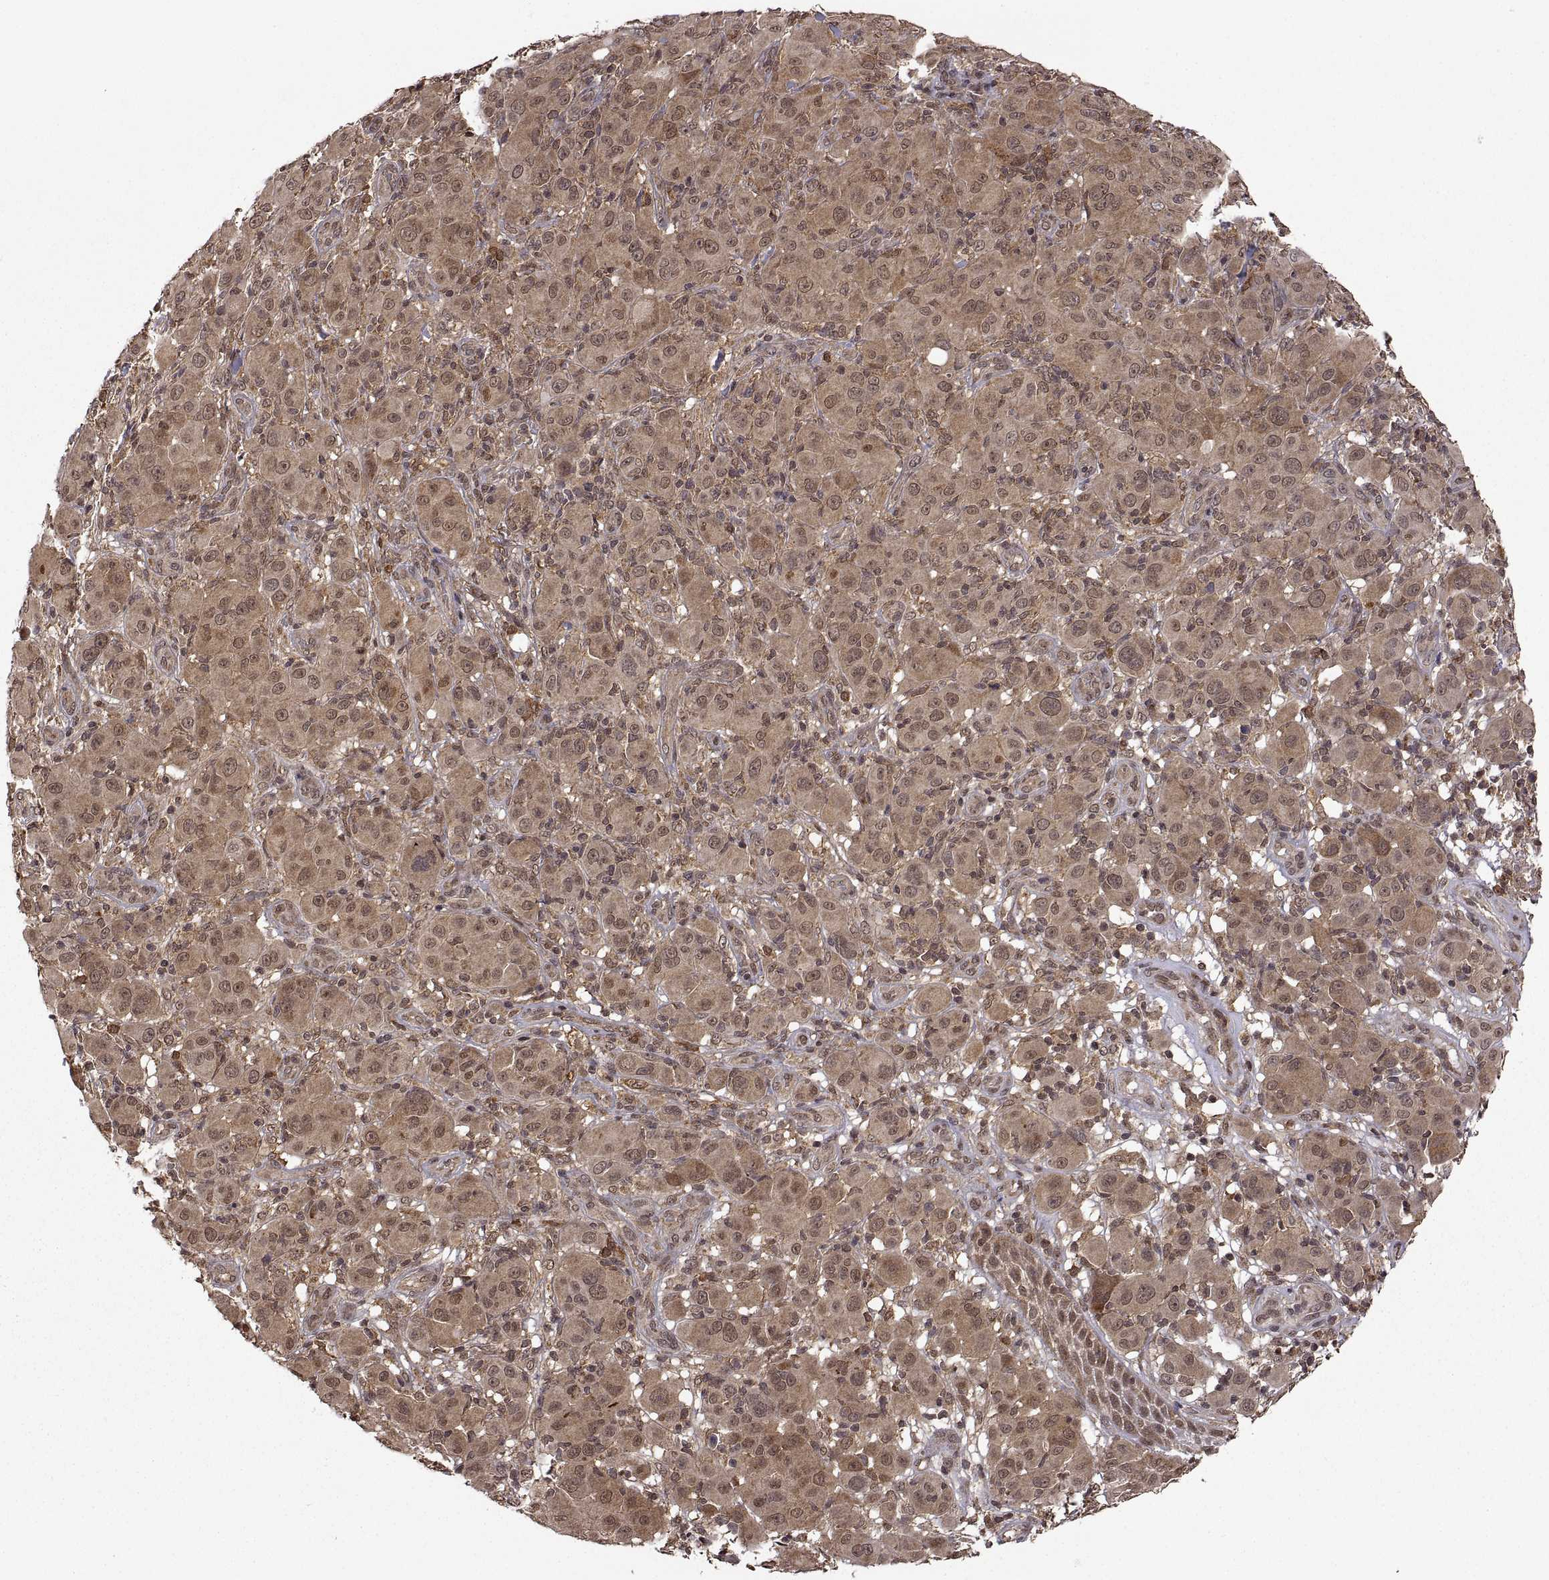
{"staining": {"intensity": "weak", "quantity": ">75%", "location": "cytoplasmic/membranous"}, "tissue": "melanoma", "cell_type": "Tumor cells", "image_type": "cancer", "snomed": [{"axis": "morphology", "description": "Malignant melanoma, NOS"}, {"axis": "topography", "description": "Skin"}], "caption": "This is a histology image of IHC staining of melanoma, which shows weak staining in the cytoplasmic/membranous of tumor cells.", "gene": "ZNRF2", "patient": {"sex": "female", "age": 87}}